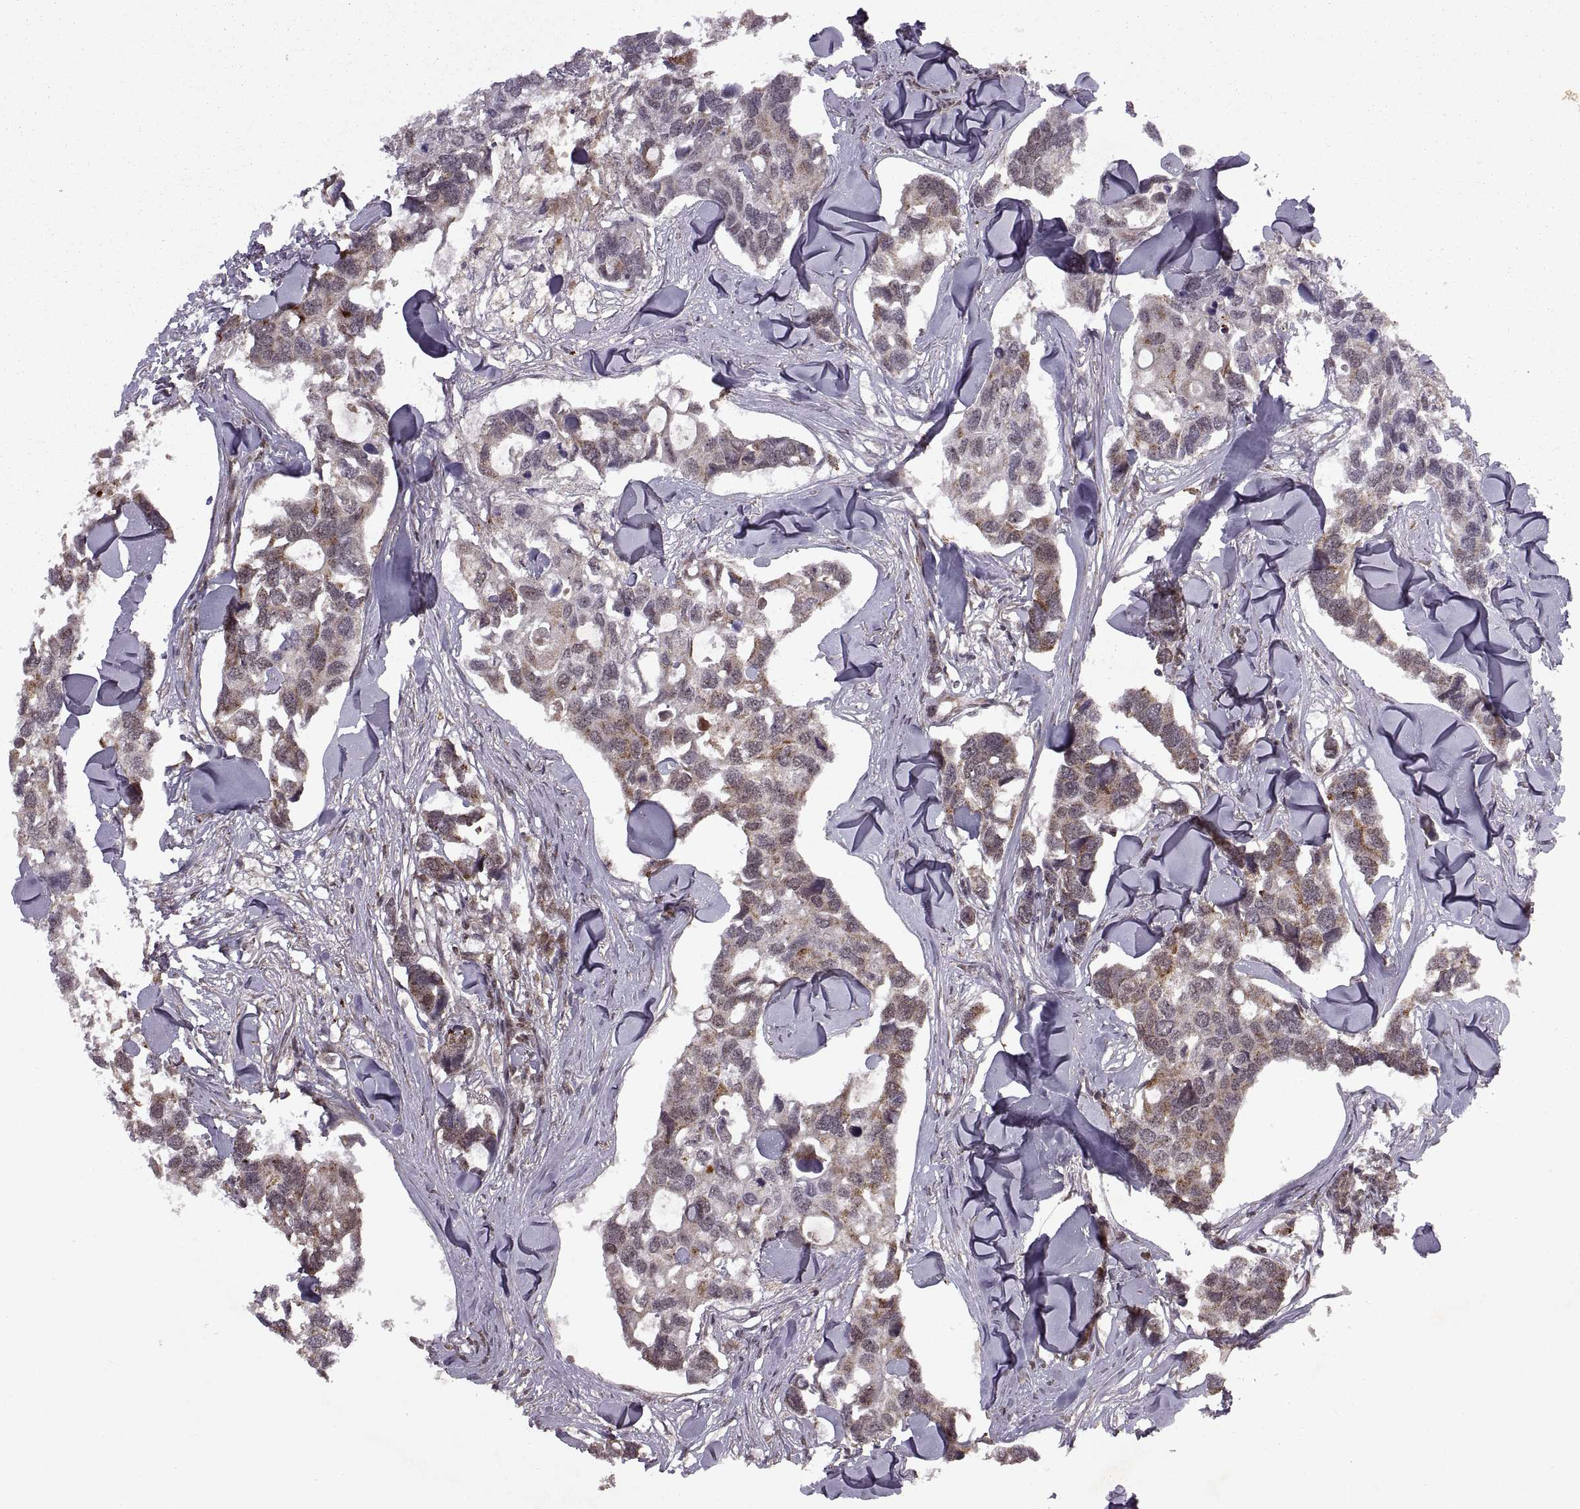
{"staining": {"intensity": "moderate", "quantity": "<25%", "location": "cytoplasmic/membranous"}, "tissue": "breast cancer", "cell_type": "Tumor cells", "image_type": "cancer", "snomed": [{"axis": "morphology", "description": "Duct carcinoma"}, {"axis": "topography", "description": "Breast"}], "caption": "IHC of human breast cancer shows low levels of moderate cytoplasmic/membranous staining in approximately <25% of tumor cells.", "gene": "PTOV1", "patient": {"sex": "female", "age": 83}}